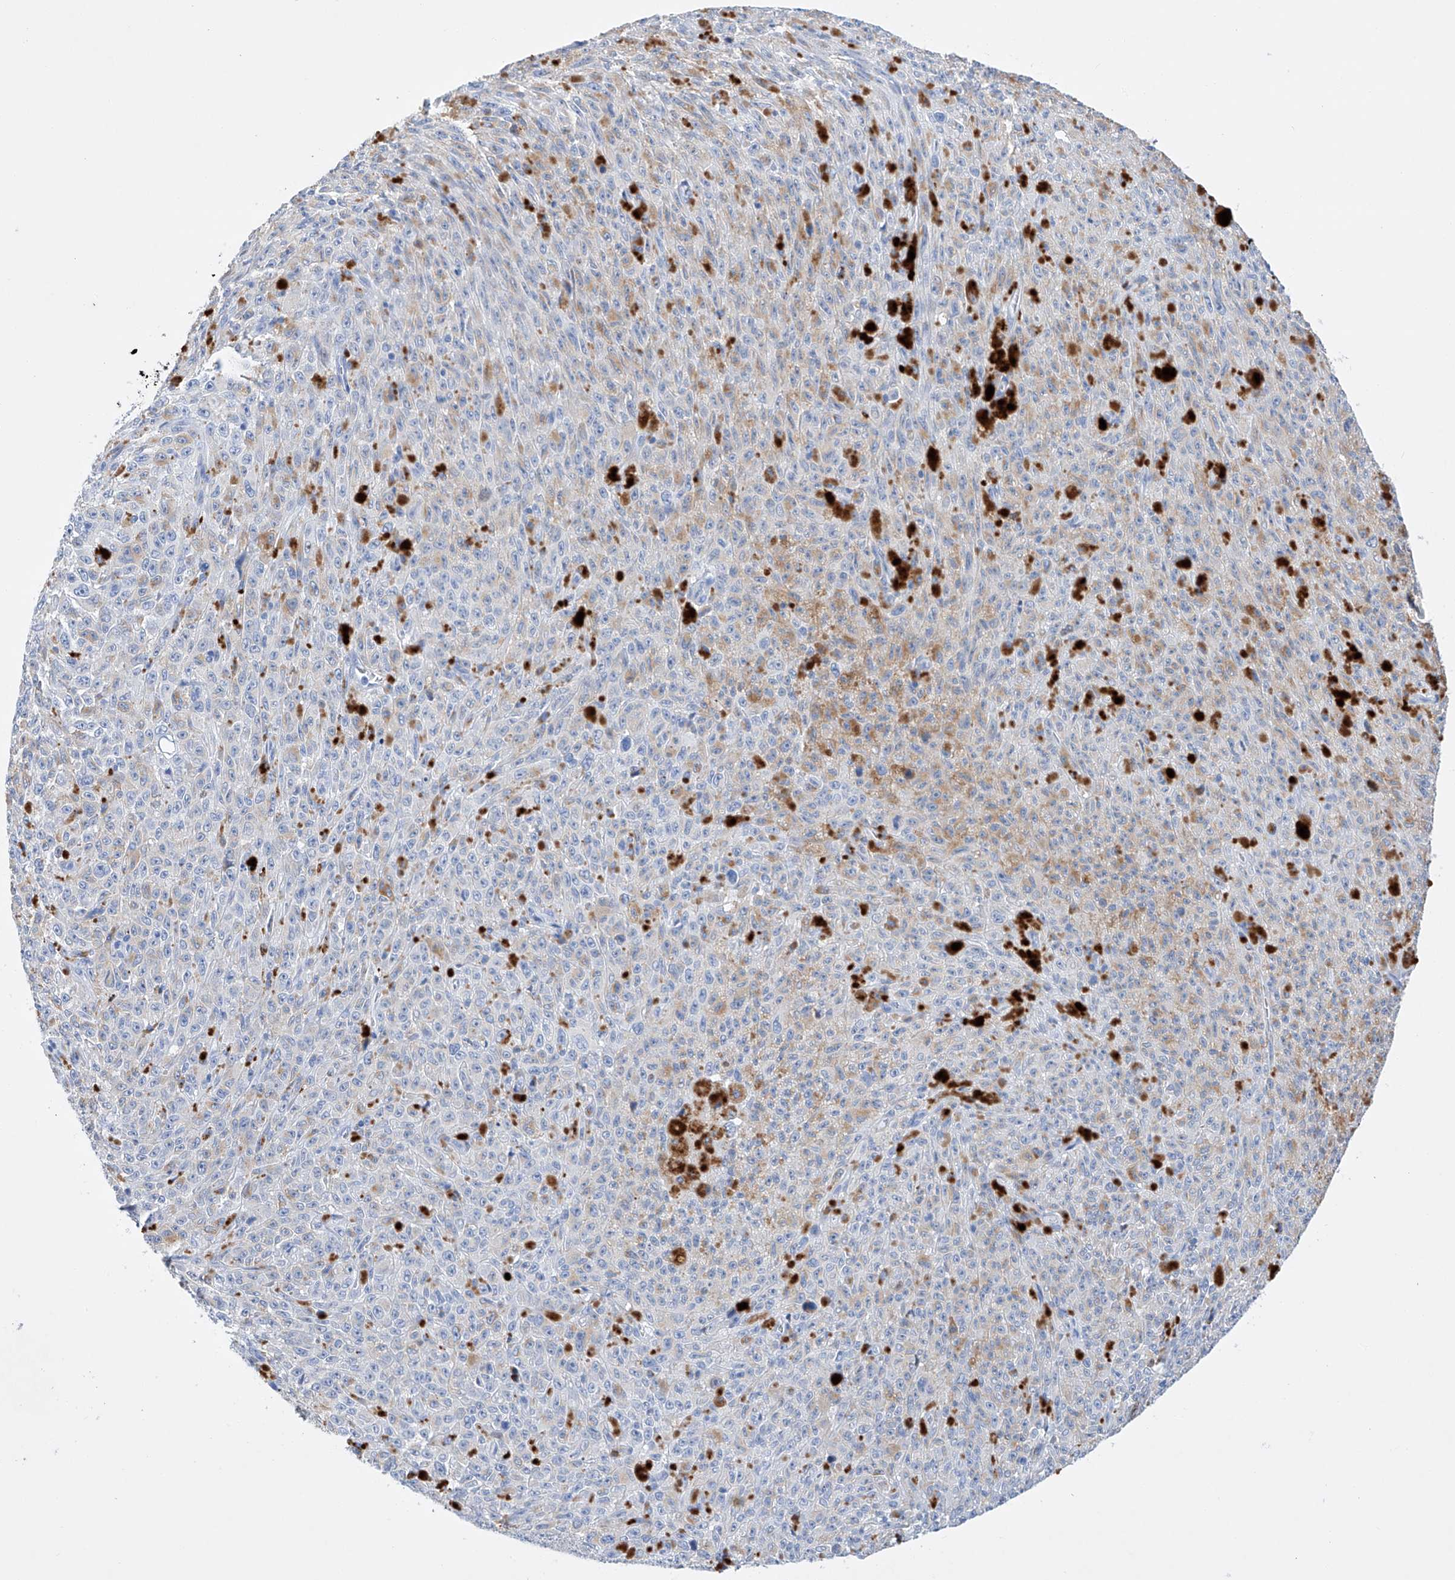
{"staining": {"intensity": "weak", "quantity": "25%-75%", "location": "cytoplasmic/membranous"}, "tissue": "melanoma", "cell_type": "Tumor cells", "image_type": "cancer", "snomed": [{"axis": "morphology", "description": "Malignant melanoma, NOS"}, {"axis": "topography", "description": "Skin"}], "caption": "Melanoma tissue exhibits weak cytoplasmic/membranous expression in approximately 25%-75% of tumor cells, visualized by immunohistochemistry.", "gene": "LURAP1", "patient": {"sex": "female", "age": 82}}